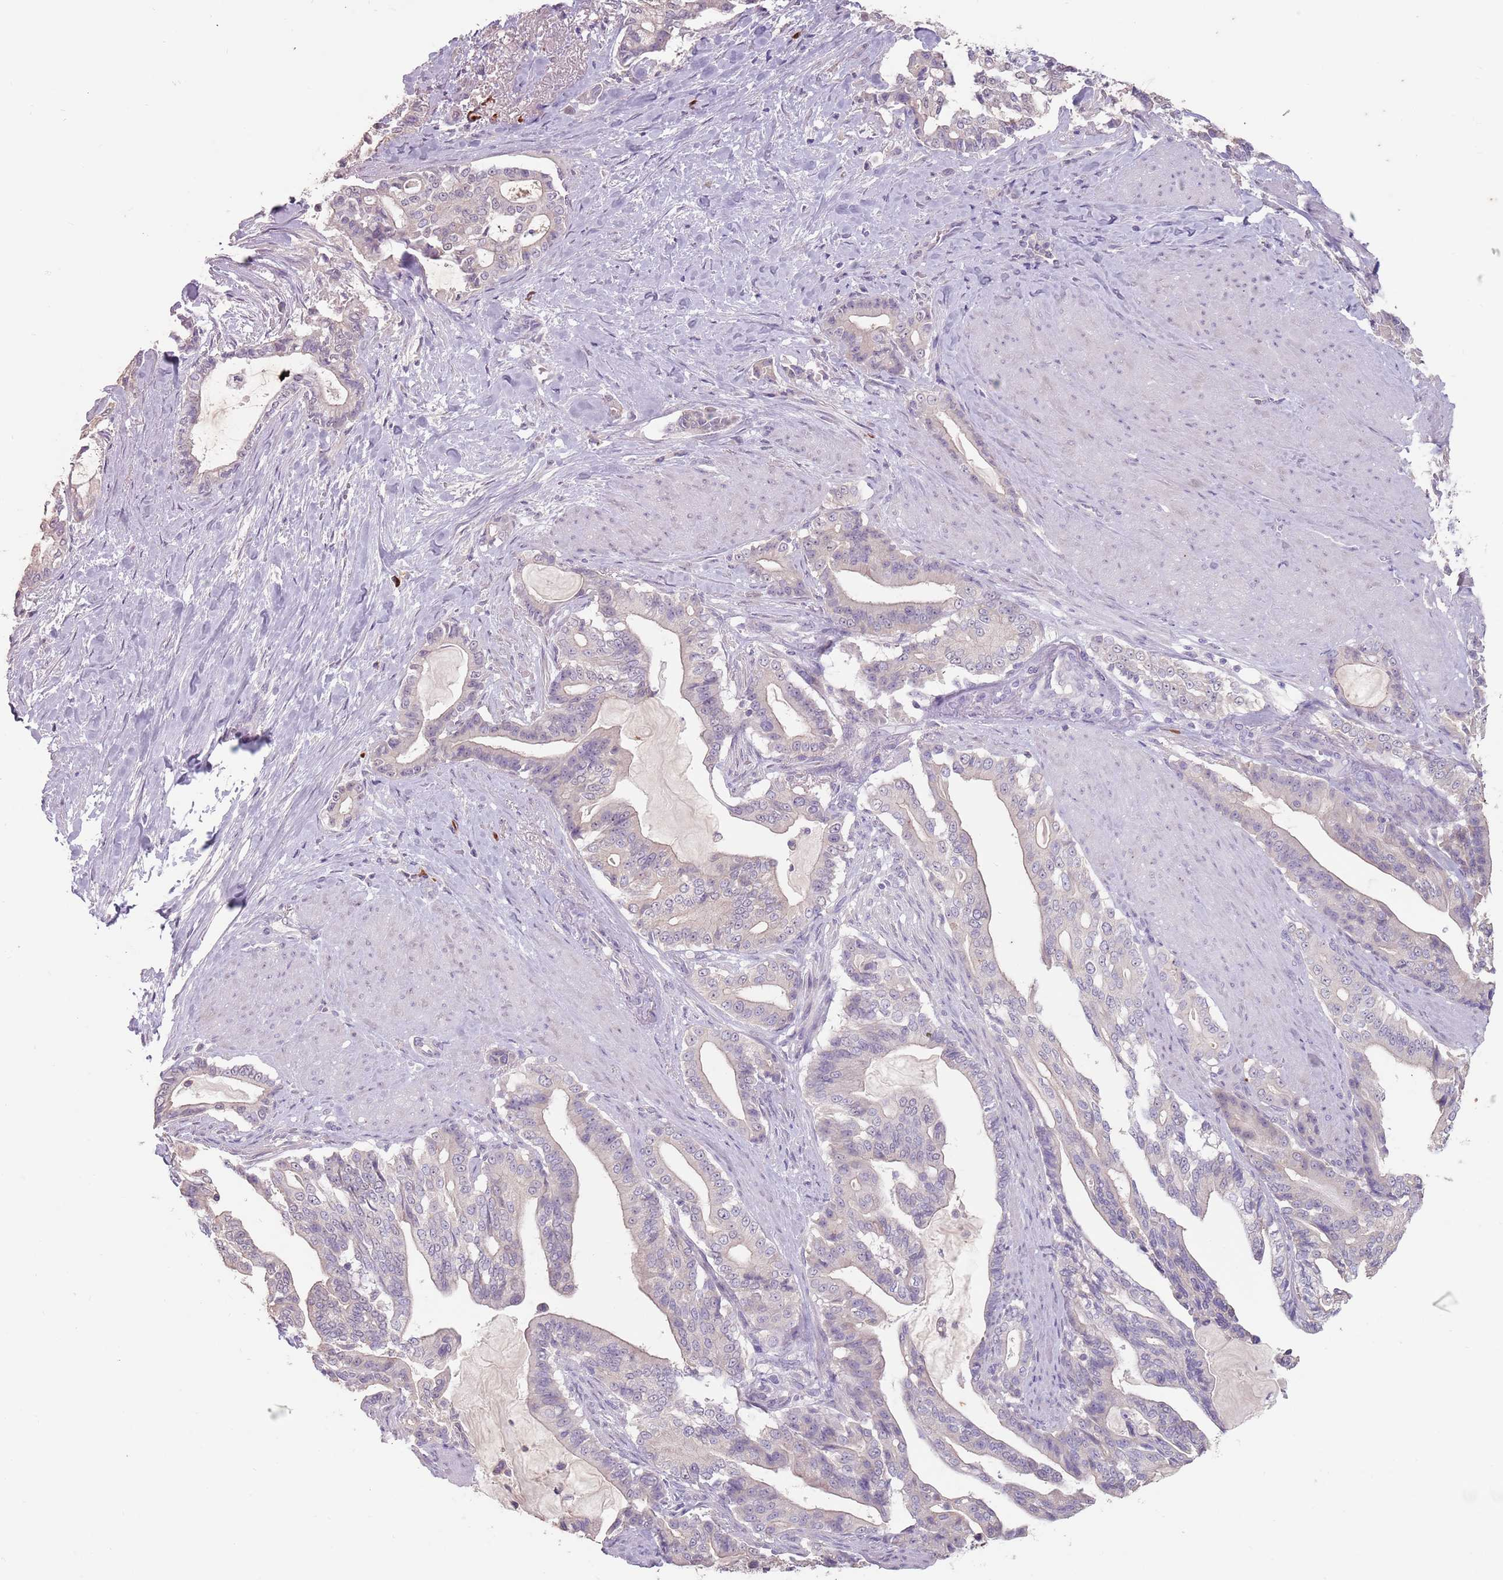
{"staining": {"intensity": "negative", "quantity": "none", "location": "none"}, "tissue": "pancreatic cancer", "cell_type": "Tumor cells", "image_type": "cancer", "snomed": [{"axis": "morphology", "description": "Adenocarcinoma, NOS"}, {"axis": "topography", "description": "Pancreas"}], "caption": "Immunohistochemistry (IHC) of human pancreatic adenocarcinoma displays no positivity in tumor cells.", "gene": "STYK1", "patient": {"sex": "male", "age": 63}}